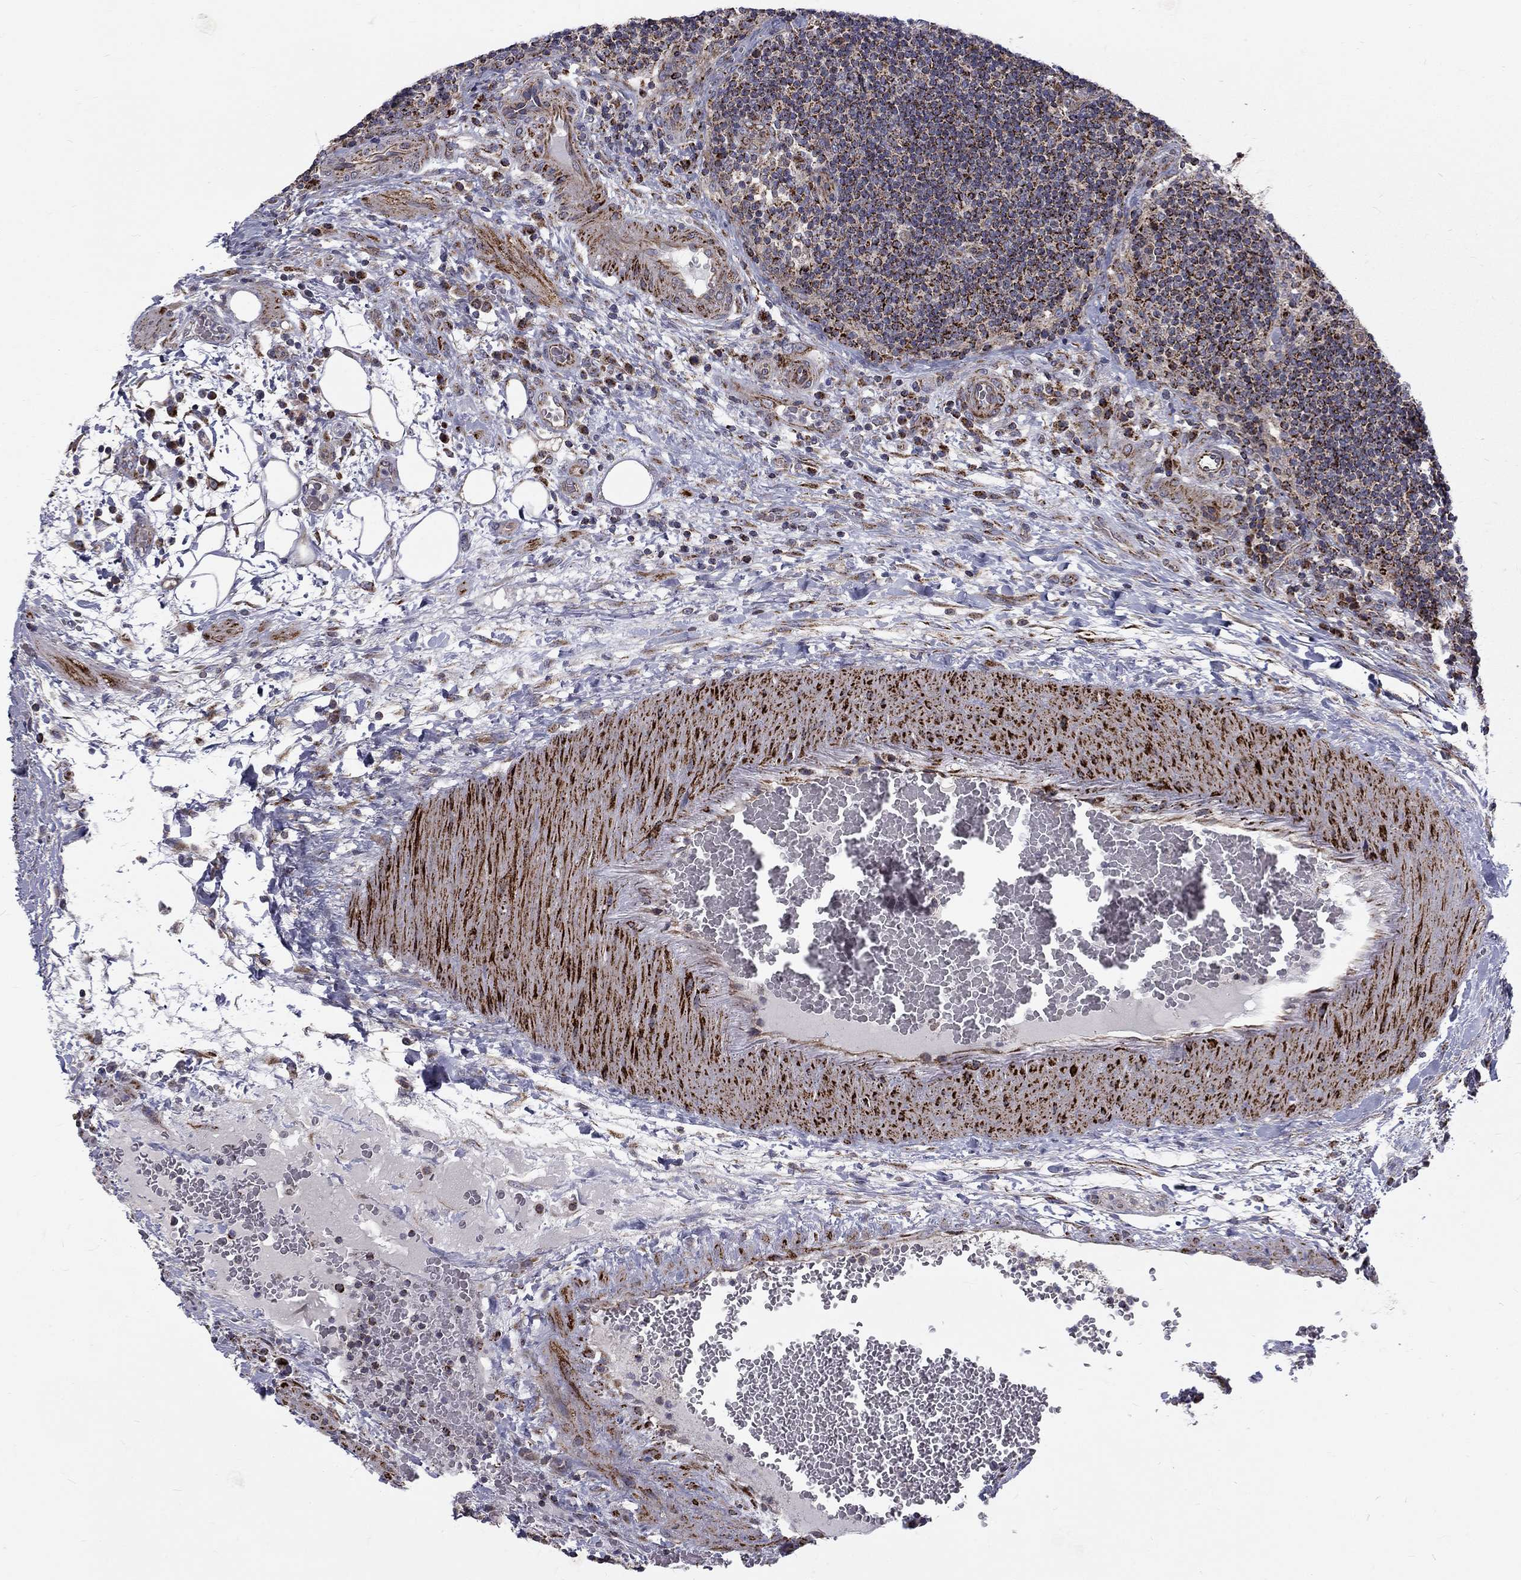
{"staining": {"intensity": "strong", "quantity": "<25%", "location": "cytoplasmic/membranous"}, "tissue": "lymph node", "cell_type": "Non-germinal center cells", "image_type": "normal", "snomed": [{"axis": "morphology", "description": "Normal tissue, NOS"}, {"axis": "topography", "description": "Lymph node"}], "caption": "A high-resolution histopathology image shows IHC staining of unremarkable lymph node, which displays strong cytoplasmic/membranous expression in approximately <25% of non-germinal center cells.", "gene": "ALDH1B1", "patient": {"sex": "male", "age": 63}}